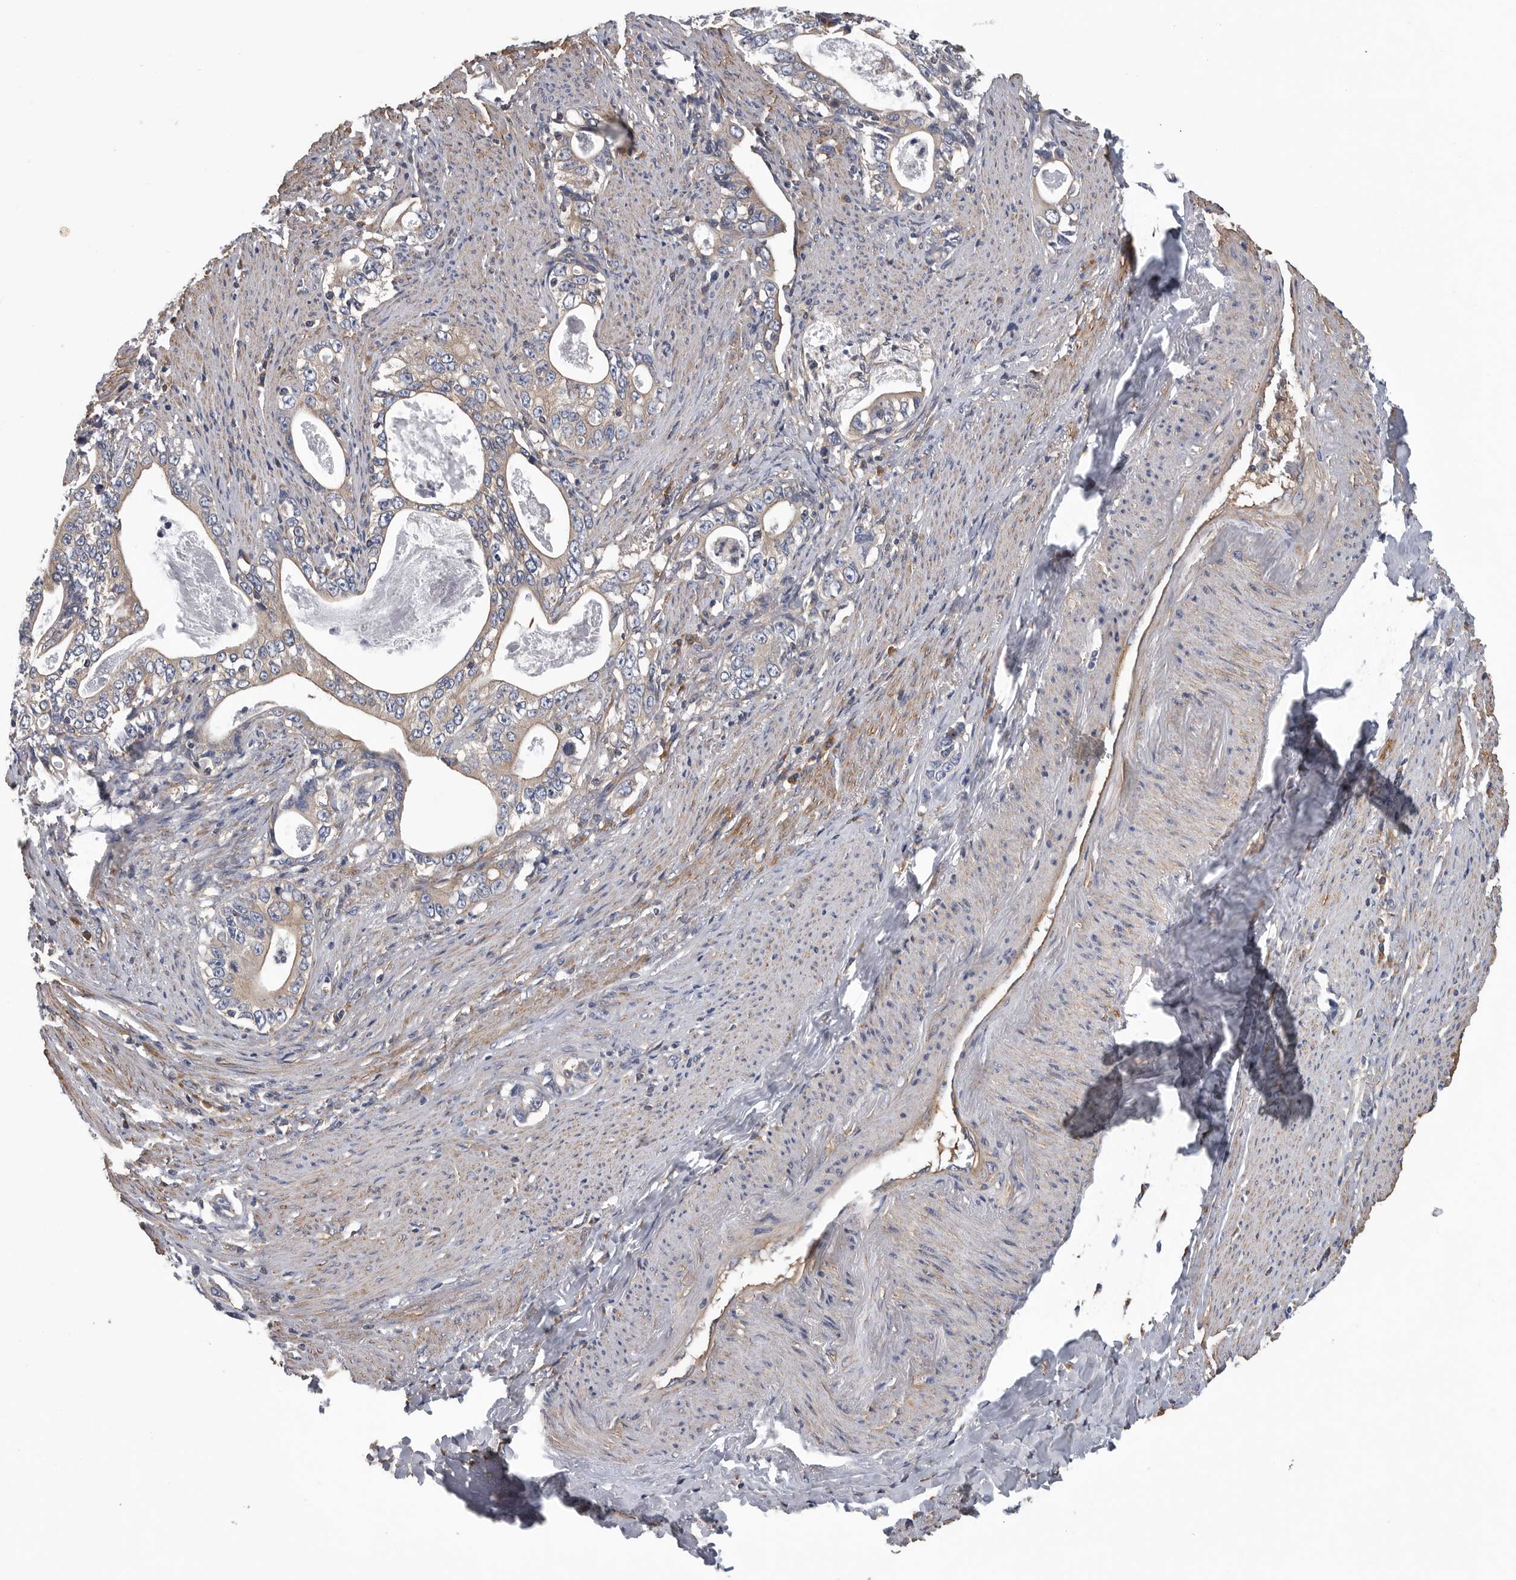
{"staining": {"intensity": "negative", "quantity": "none", "location": "none"}, "tissue": "stomach cancer", "cell_type": "Tumor cells", "image_type": "cancer", "snomed": [{"axis": "morphology", "description": "Adenocarcinoma, NOS"}, {"axis": "topography", "description": "Stomach, lower"}], "caption": "The histopathology image displays no significant staining in tumor cells of adenocarcinoma (stomach).", "gene": "OXR1", "patient": {"sex": "female", "age": 72}}